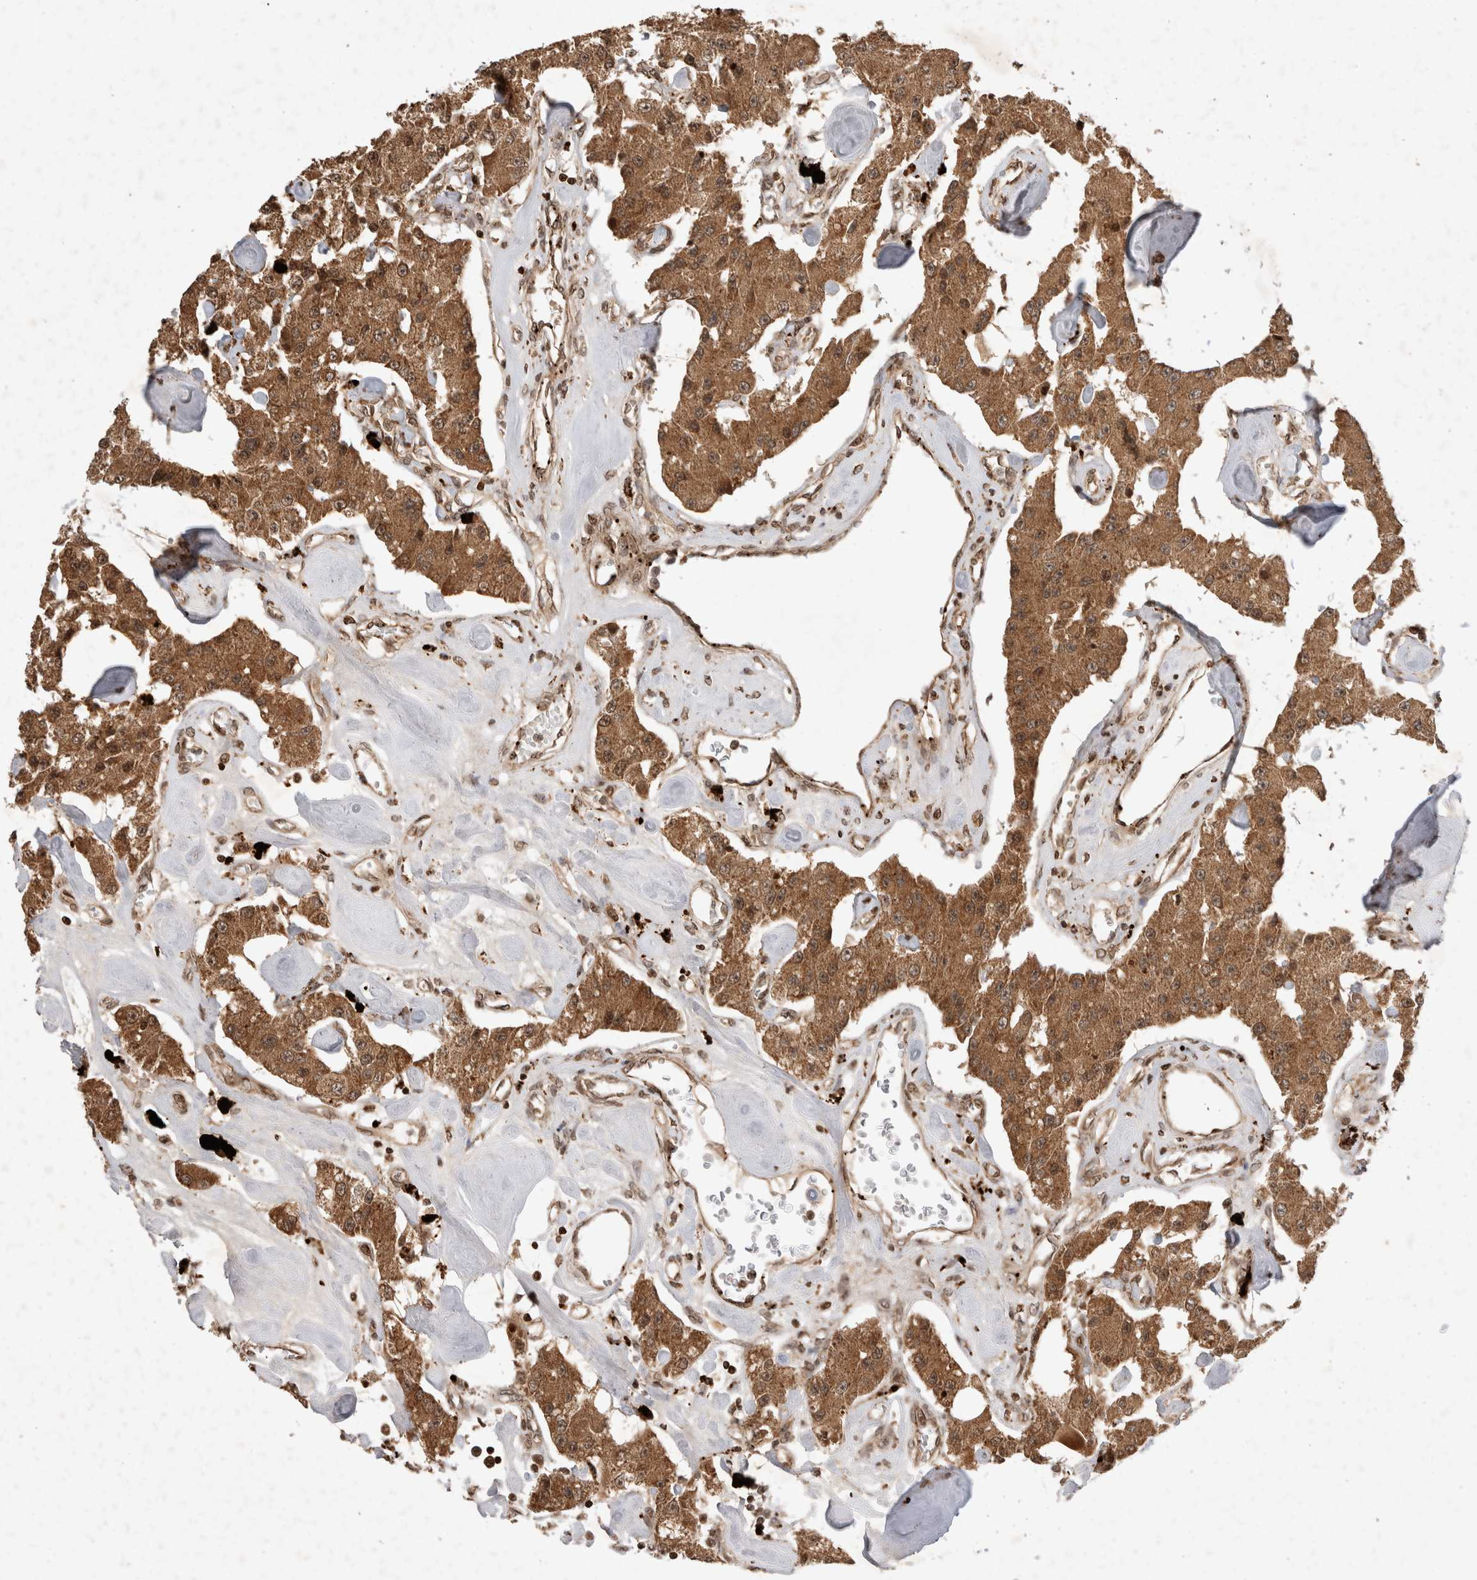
{"staining": {"intensity": "moderate", "quantity": ">75%", "location": "cytoplasmic/membranous"}, "tissue": "carcinoid", "cell_type": "Tumor cells", "image_type": "cancer", "snomed": [{"axis": "morphology", "description": "Carcinoid, malignant, NOS"}, {"axis": "topography", "description": "Pancreas"}], "caption": "Malignant carcinoid was stained to show a protein in brown. There is medium levels of moderate cytoplasmic/membranous expression in about >75% of tumor cells.", "gene": "FAM221A", "patient": {"sex": "male", "age": 41}}